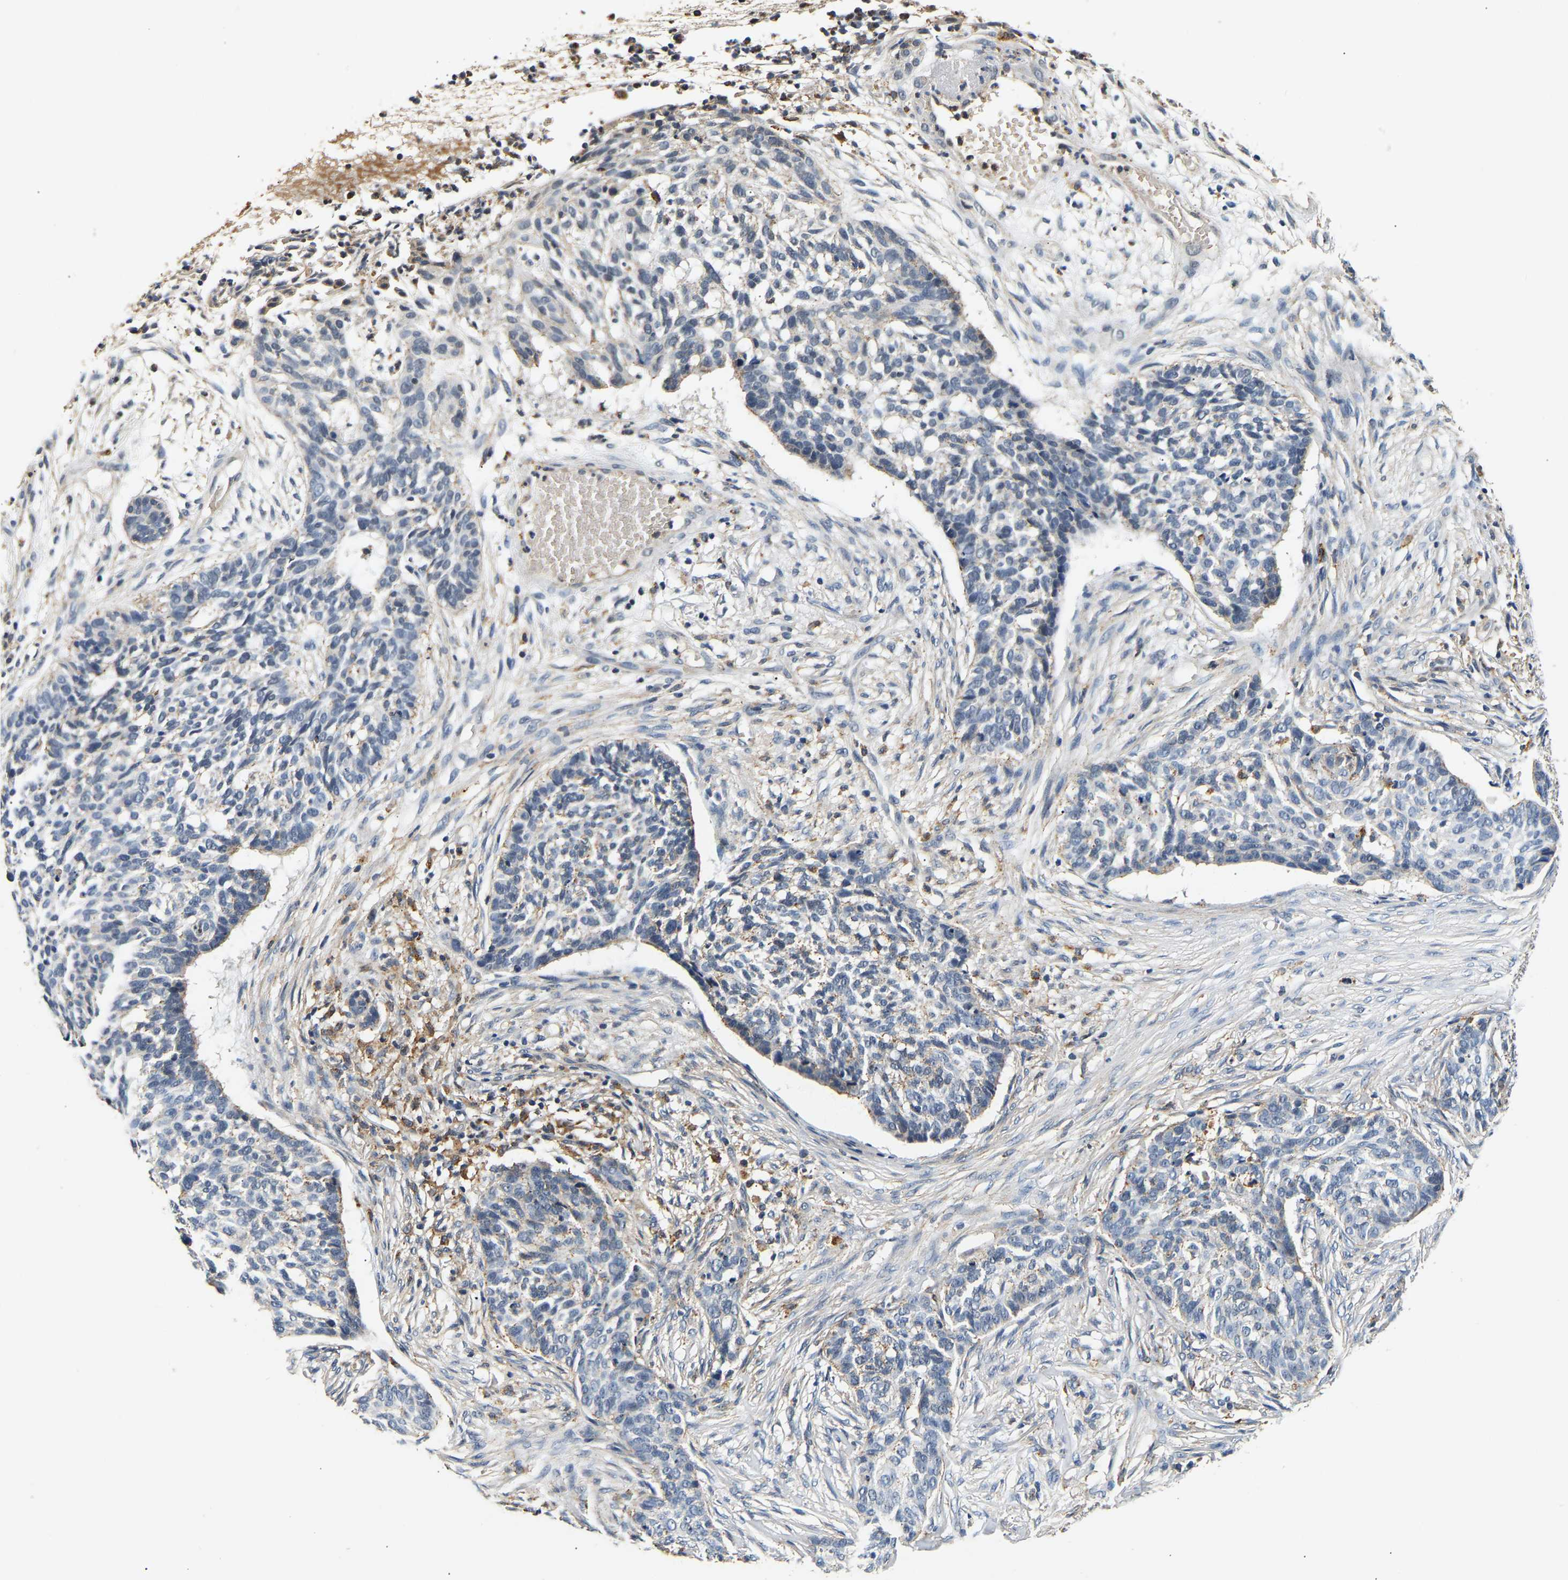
{"staining": {"intensity": "weak", "quantity": "<25%", "location": "cytoplasmic/membranous"}, "tissue": "skin cancer", "cell_type": "Tumor cells", "image_type": "cancer", "snomed": [{"axis": "morphology", "description": "Basal cell carcinoma"}, {"axis": "topography", "description": "Skin"}], "caption": "There is no significant staining in tumor cells of skin basal cell carcinoma. (DAB IHC with hematoxylin counter stain).", "gene": "SMU1", "patient": {"sex": "male", "age": 85}}